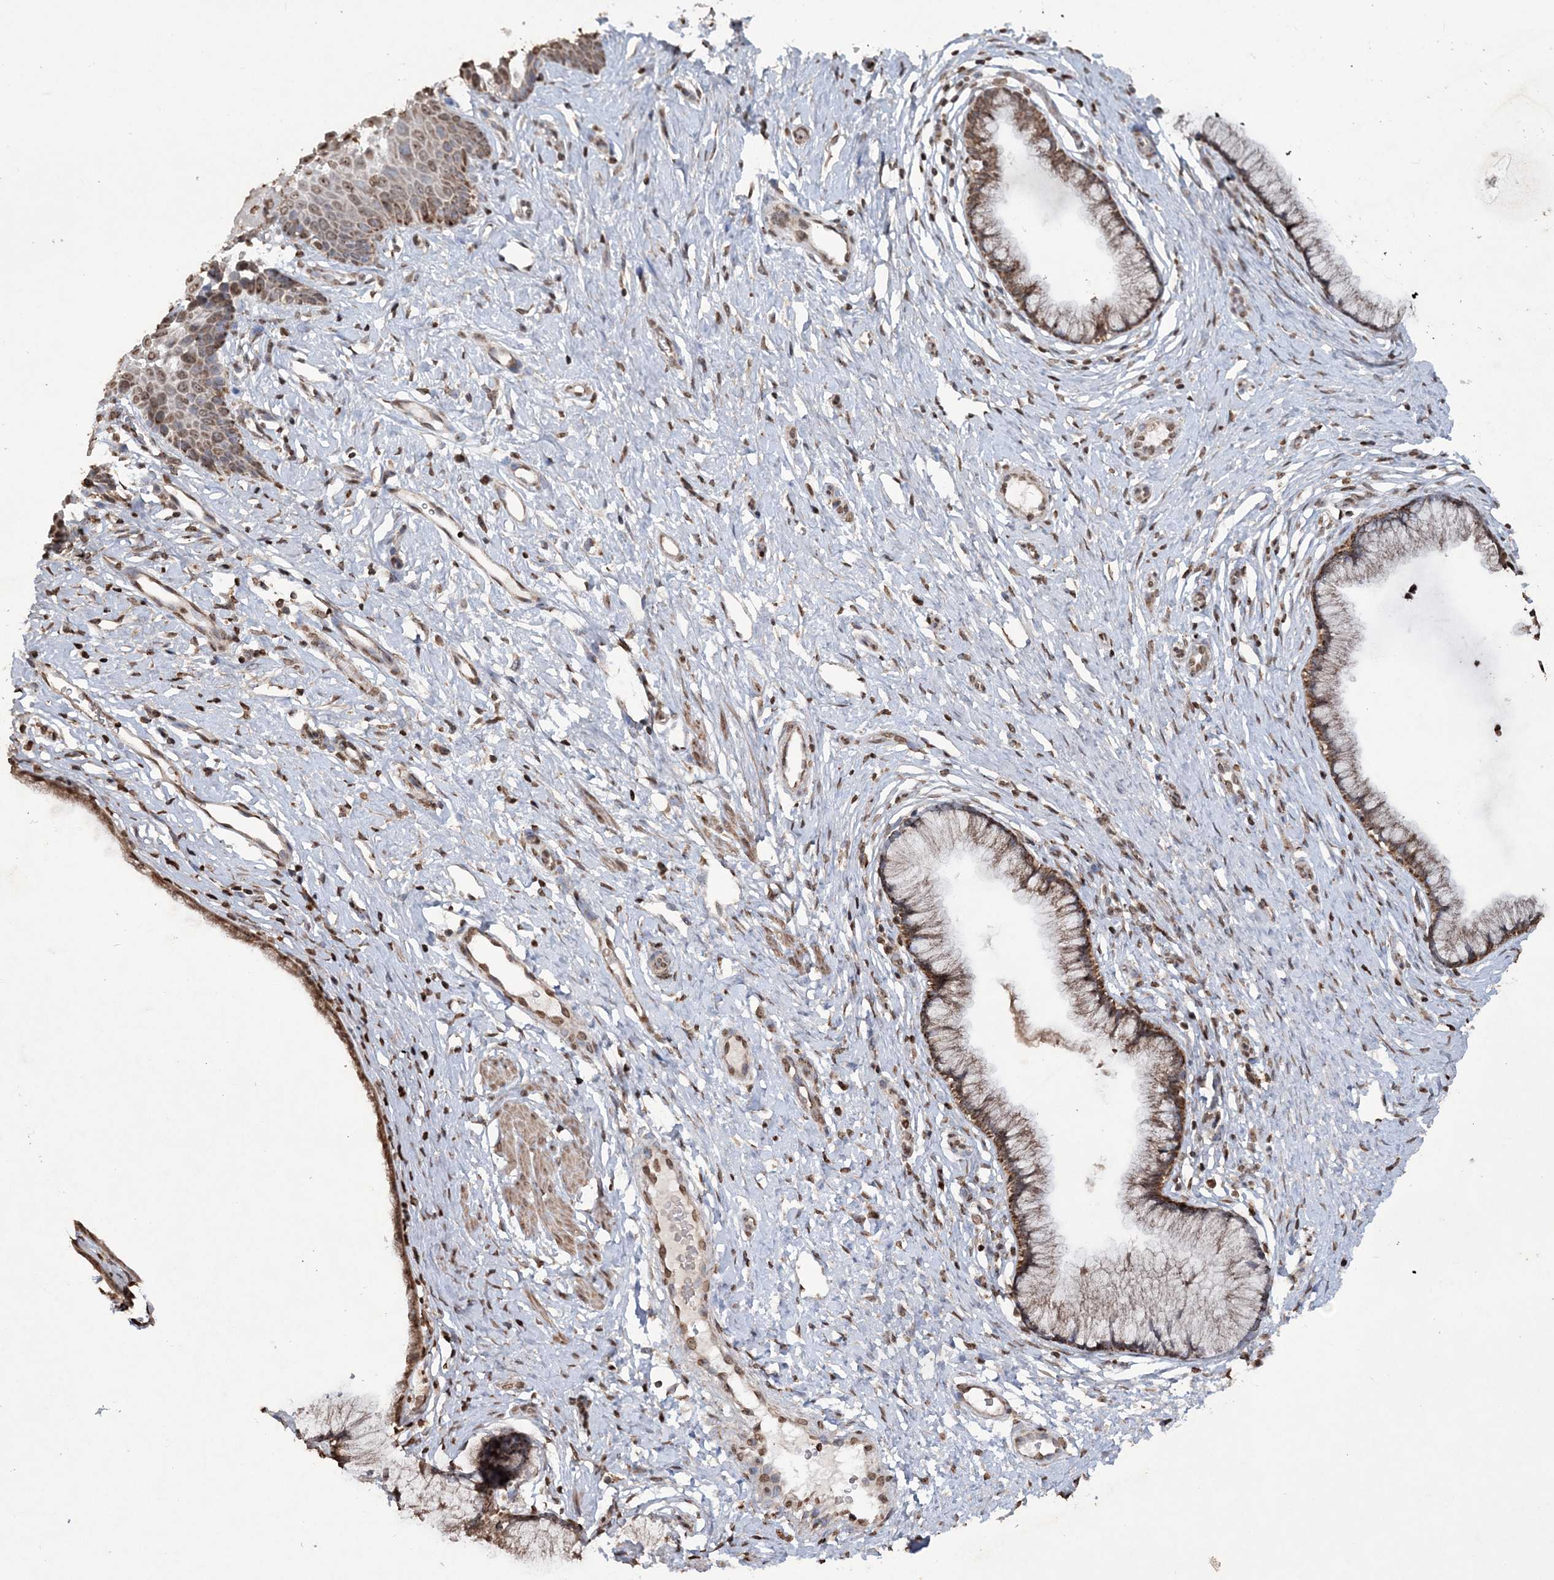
{"staining": {"intensity": "moderate", "quantity": "25%-75%", "location": "cytoplasmic/membranous"}, "tissue": "cervix", "cell_type": "Glandular cells", "image_type": "normal", "snomed": [{"axis": "morphology", "description": "Normal tissue, NOS"}, {"axis": "topography", "description": "Cervix"}], "caption": "High-magnification brightfield microscopy of benign cervix stained with DAB (3,3'-diaminobenzidine) (brown) and counterstained with hematoxylin (blue). glandular cells exhibit moderate cytoplasmic/membranous expression is present in approximately25%-75% of cells.", "gene": "TTC7A", "patient": {"sex": "female", "age": 36}}